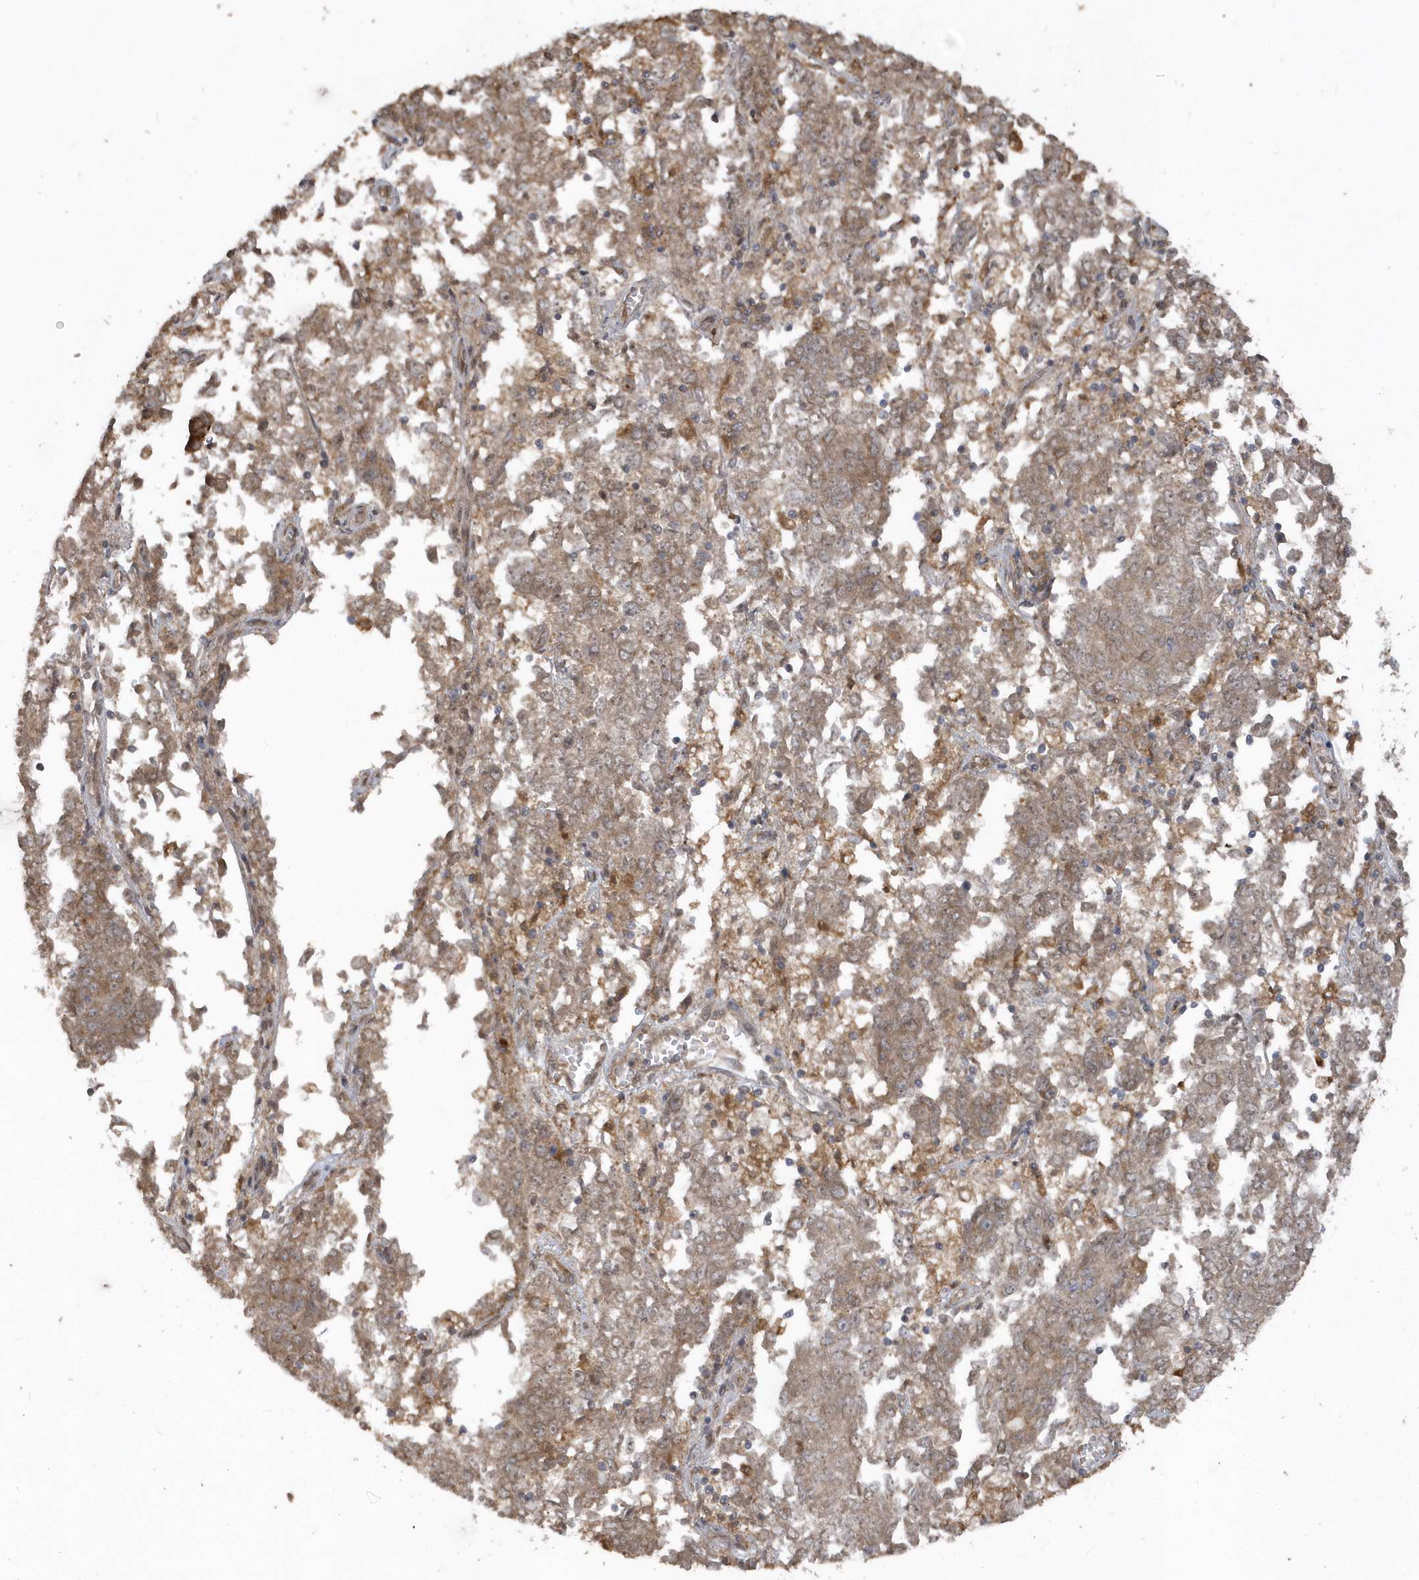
{"staining": {"intensity": "weak", "quantity": ">75%", "location": "cytoplasmic/membranous"}, "tissue": "endometrial cancer", "cell_type": "Tumor cells", "image_type": "cancer", "snomed": [{"axis": "morphology", "description": "Adenocarcinoma, NOS"}, {"axis": "topography", "description": "Endometrium"}], "caption": "The image displays staining of endometrial cancer, revealing weak cytoplasmic/membranous protein expression (brown color) within tumor cells.", "gene": "HERPUD1", "patient": {"sex": "female", "age": 80}}